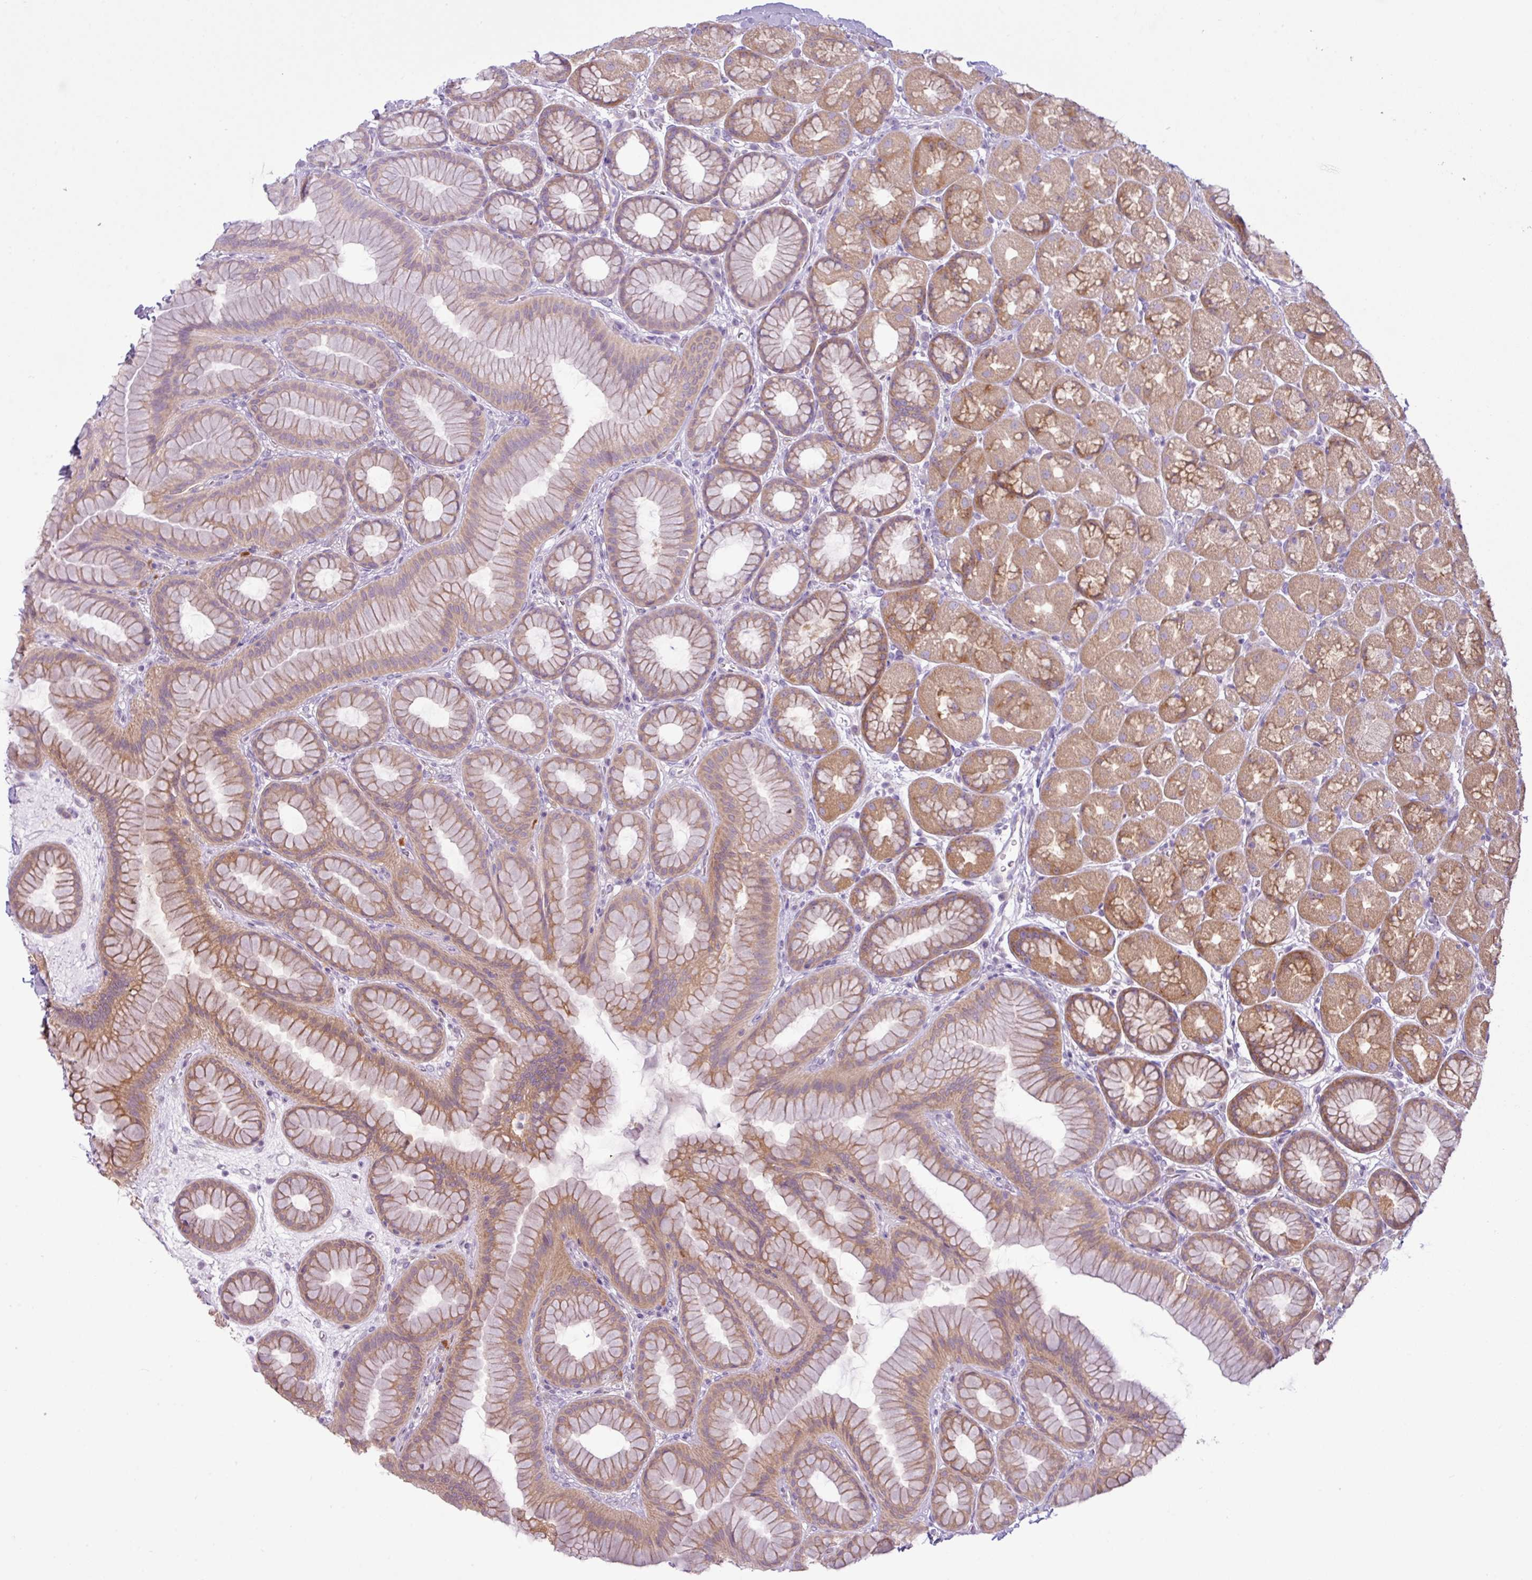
{"staining": {"intensity": "moderate", "quantity": ">75%", "location": "cytoplasmic/membranous"}, "tissue": "stomach", "cell_type": "Glandular cells", "image_type": "normal", "snomed": [{"axis": "morphology", "description": "Normal tissue, NOS"}, {"axis": "topography", "description": "Stomach, lower"}], "caption": "A histopathology image of human stomach stained for a protein demonstrates moderate cytoplasmic/membranous brown staining in glandular cells.", "gene": "CAMK2A", "patient": {"sex": "male", "age": 67}}